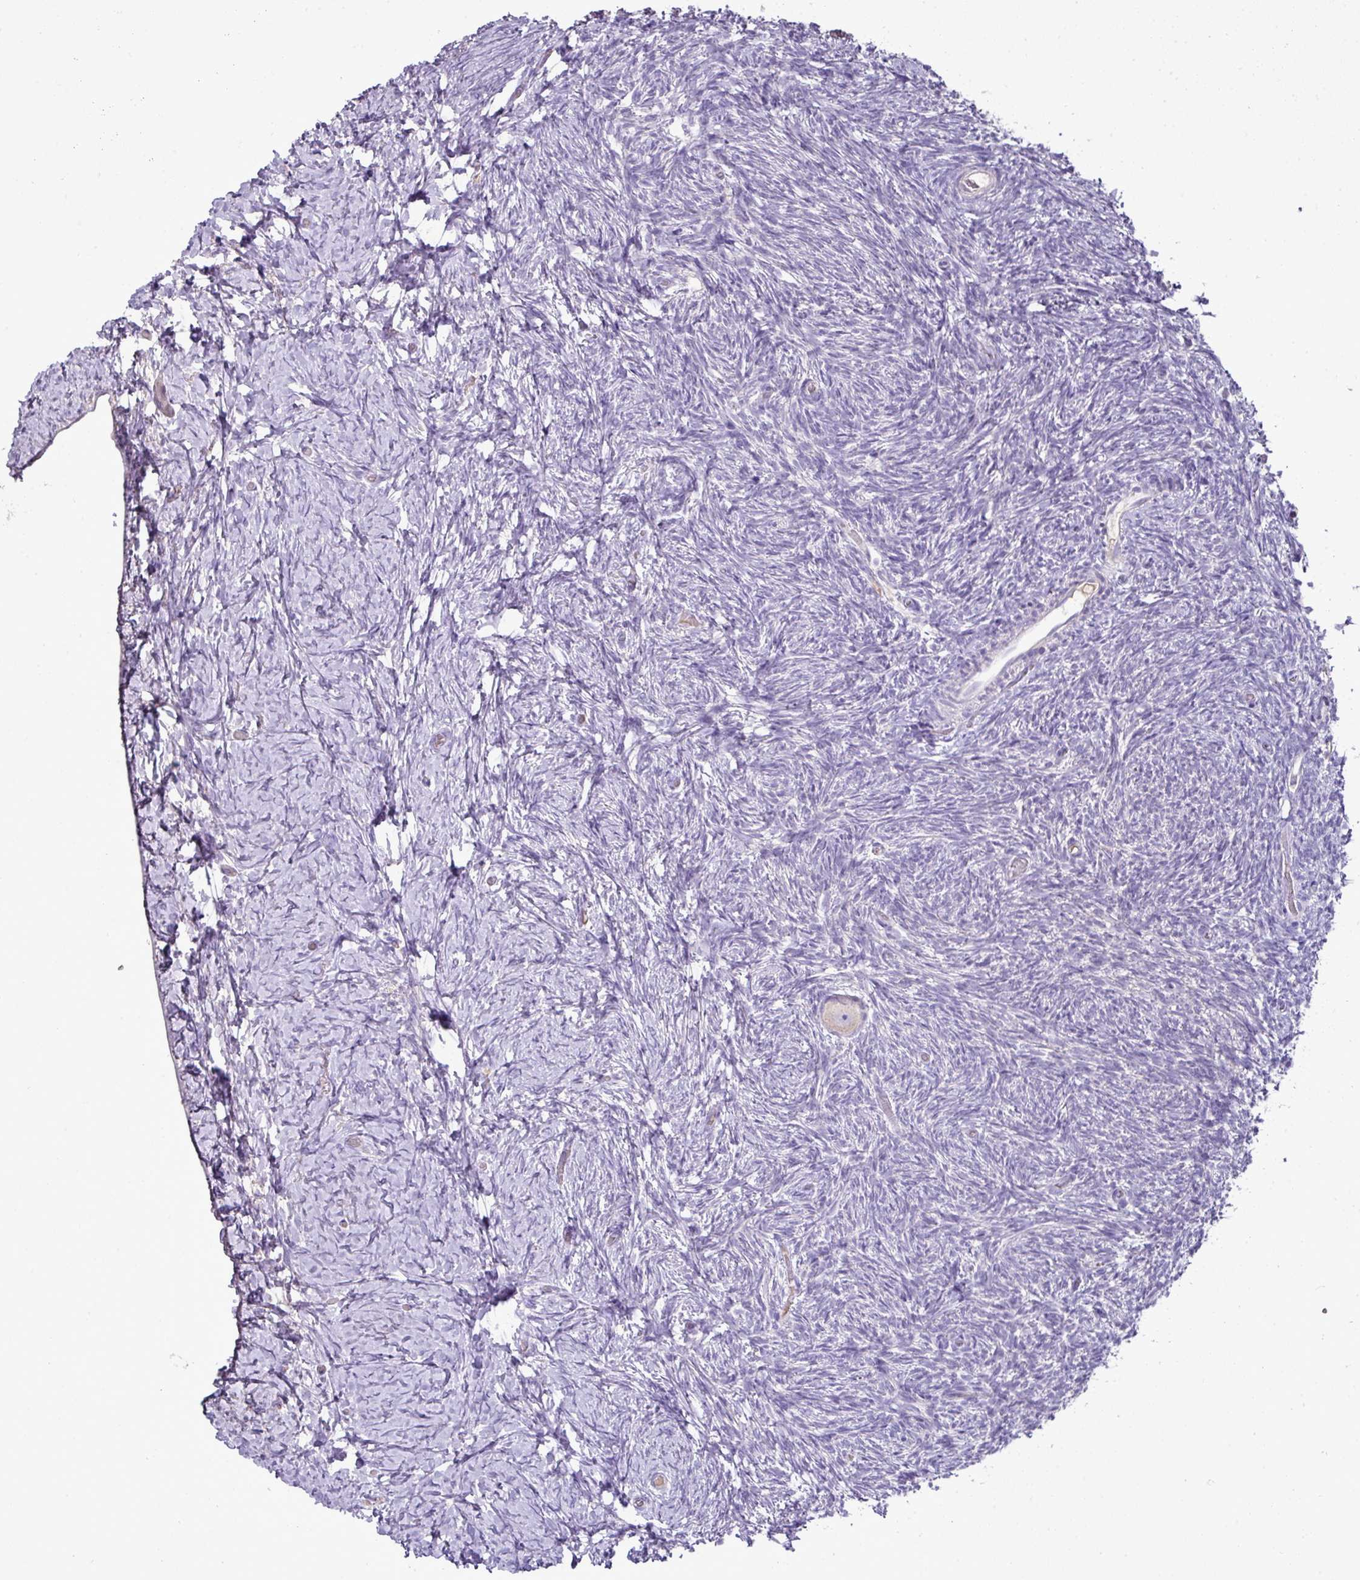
{"staining": {"intensity": "negative", "quantity": "none", "location": "none"}, "tissue": "ovary", "cell_type": "Follicle cells", "image_type": "normal", "snomed": [{"axis": "morphology", "description": "Normal tissue, NOS"}, {"axis": "topography", "description": "Ovary"}], "caption": "Follicle cells are negative for protein expression in benign human ovary. The staining is performed using DAB (3,3'-diaminobenzidine) brown chromogen with nuclei counter-stained in using hematoxylin.", "gene": "BRINP2", "patient": {"sex": "female", "age": 39}}